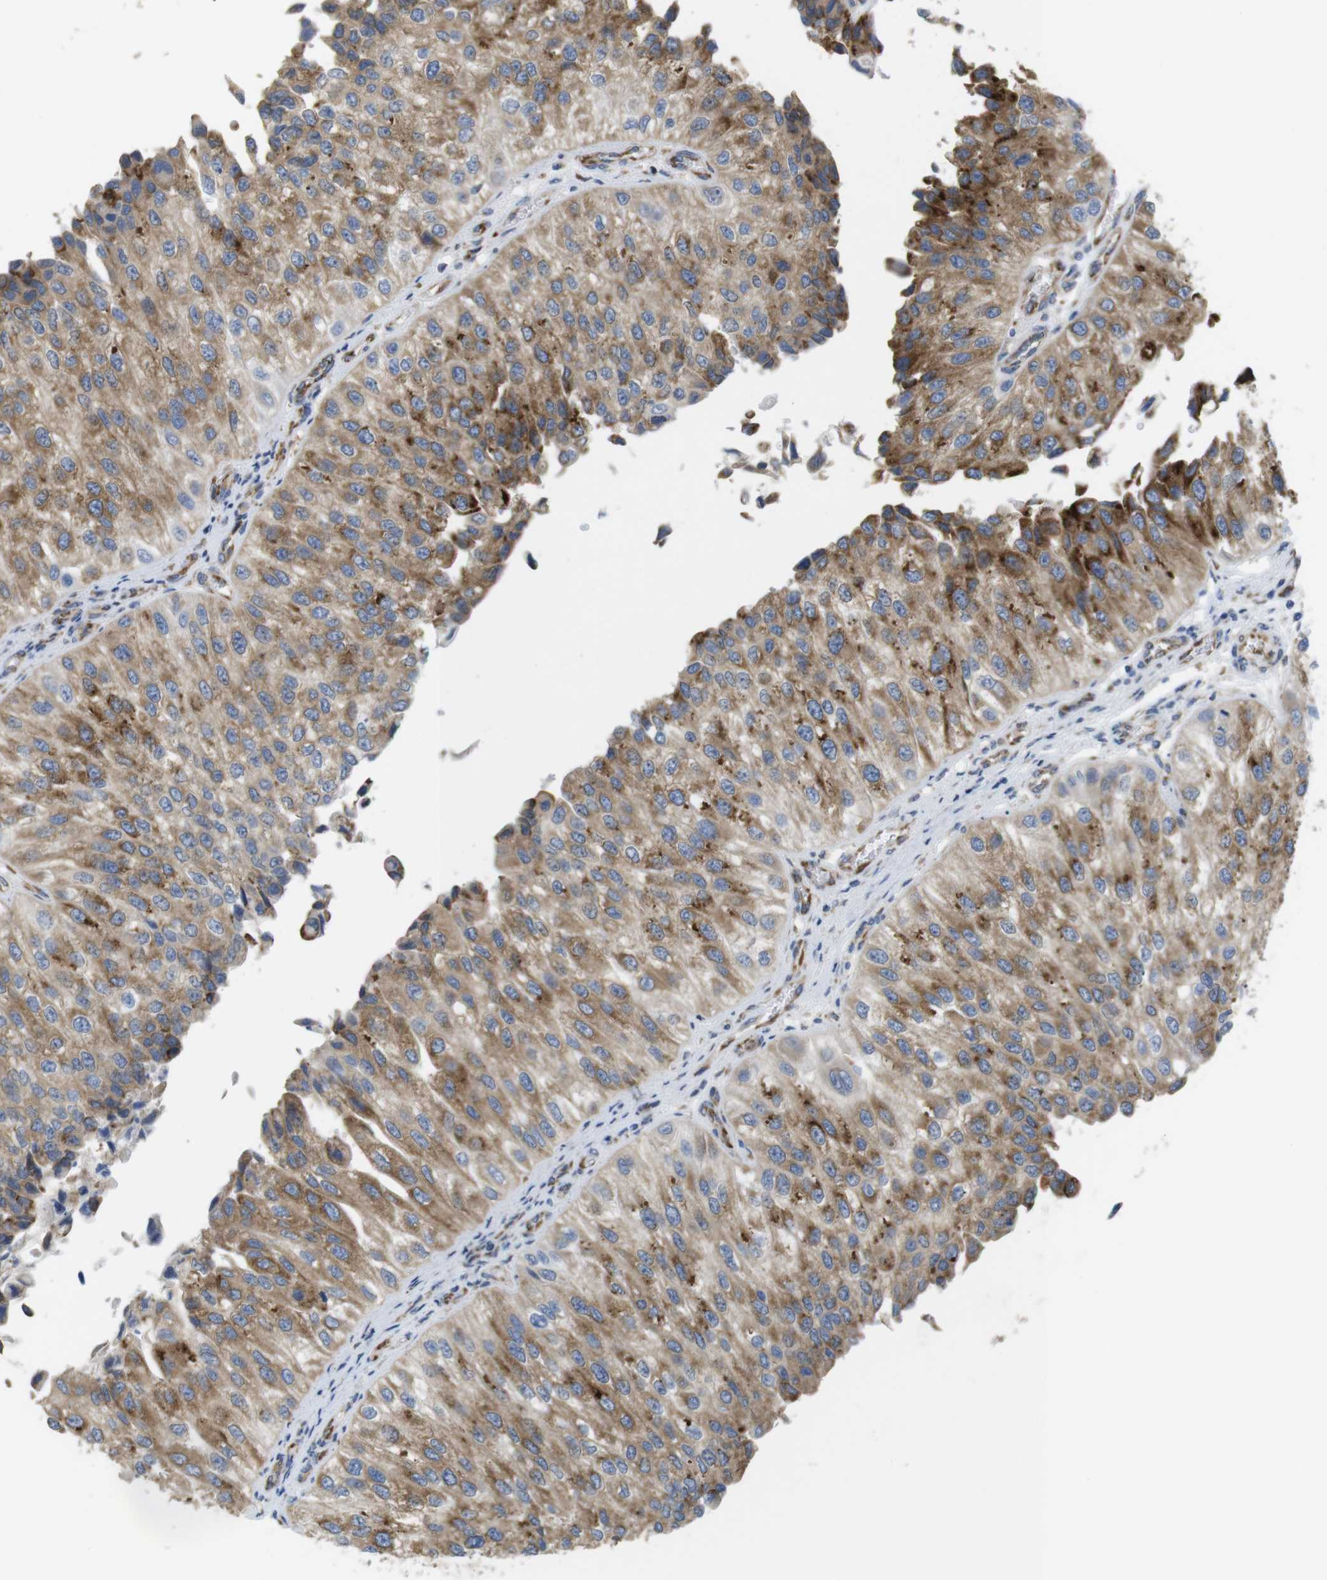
{"staining": {"intensity": "moderate", "quantity": ">75%", "location": "cytoplasmic/membranous"}, "tissue": "urothelial cancer", "cell_type": "Tumor cells", "image_type": "cancer", "snomed": [{"axis": "morphology", "description": "Urothelial carcinoma, High grade"}, {"axis": "topography", "description": "Kidney"}, {"axis": "topography", "description": "Urinary bladder"}], "caption": "Urothelial cancer tissue demonstrates moderate cytoplasmic/membranous expression in about >75% of tumor cells", "gene": "PCNX2", "patient": {"sex": "male", "age": 77}}